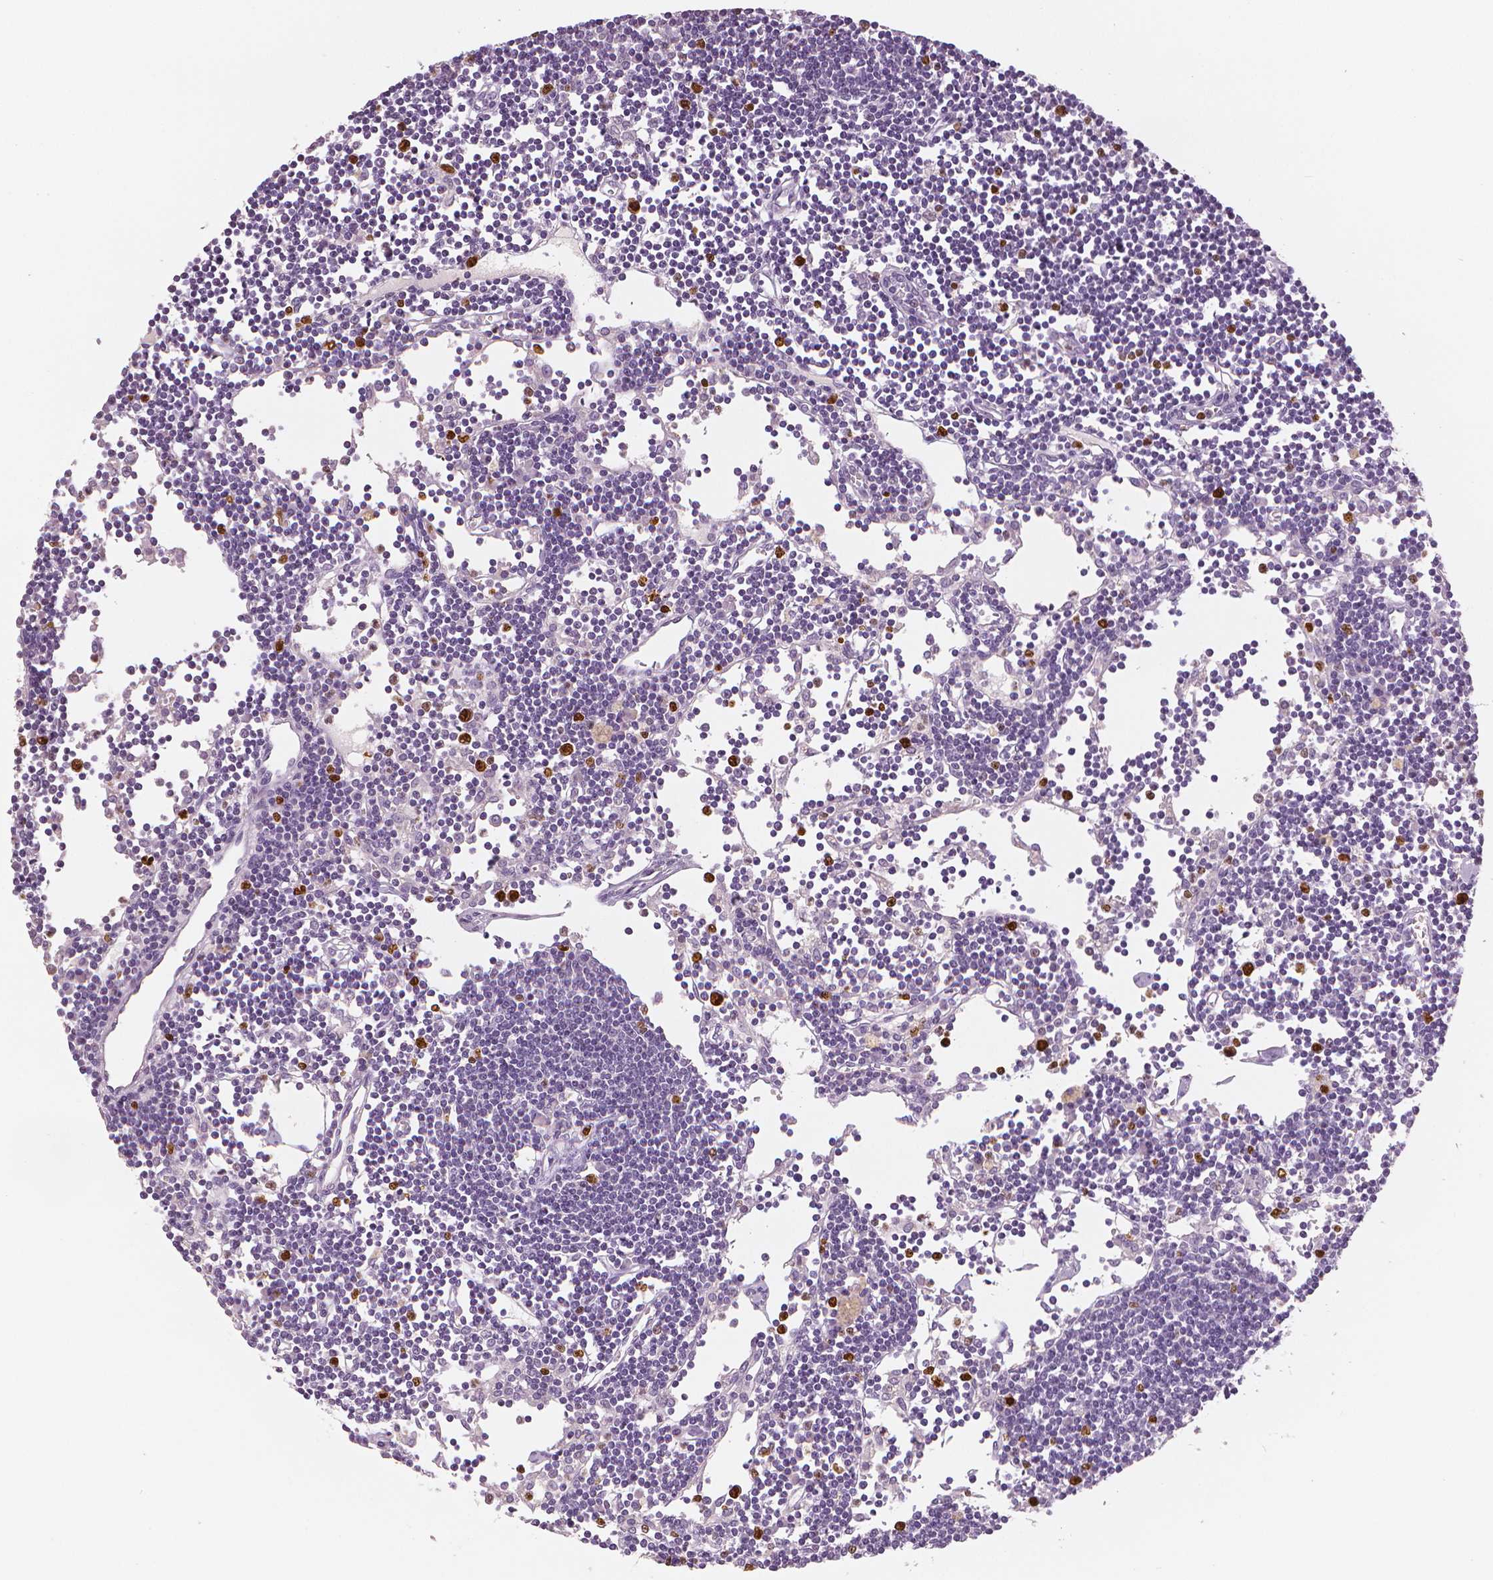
{"staining": {"intensity": "strong", "quantity": "<25%", "location": "nuclear"}, "tissue": "lymph node", "cell_type": "Germinal center cells", "image_type": "normal", "snomed": [{"axis": "morphology", "description": "Normal tissue, NOS"}, {"axis": "topography", "description": "Lymph node"}], "caption": "A histopathology image of human lymph node stained for a protein demonstrates strong nuclear brown staining in germinal center cells. Ihc stains the protein of interest in brown and the nuclei are stained blue.", "gene": "MKI67", "patient": {"sex": "female", "age": 65}}